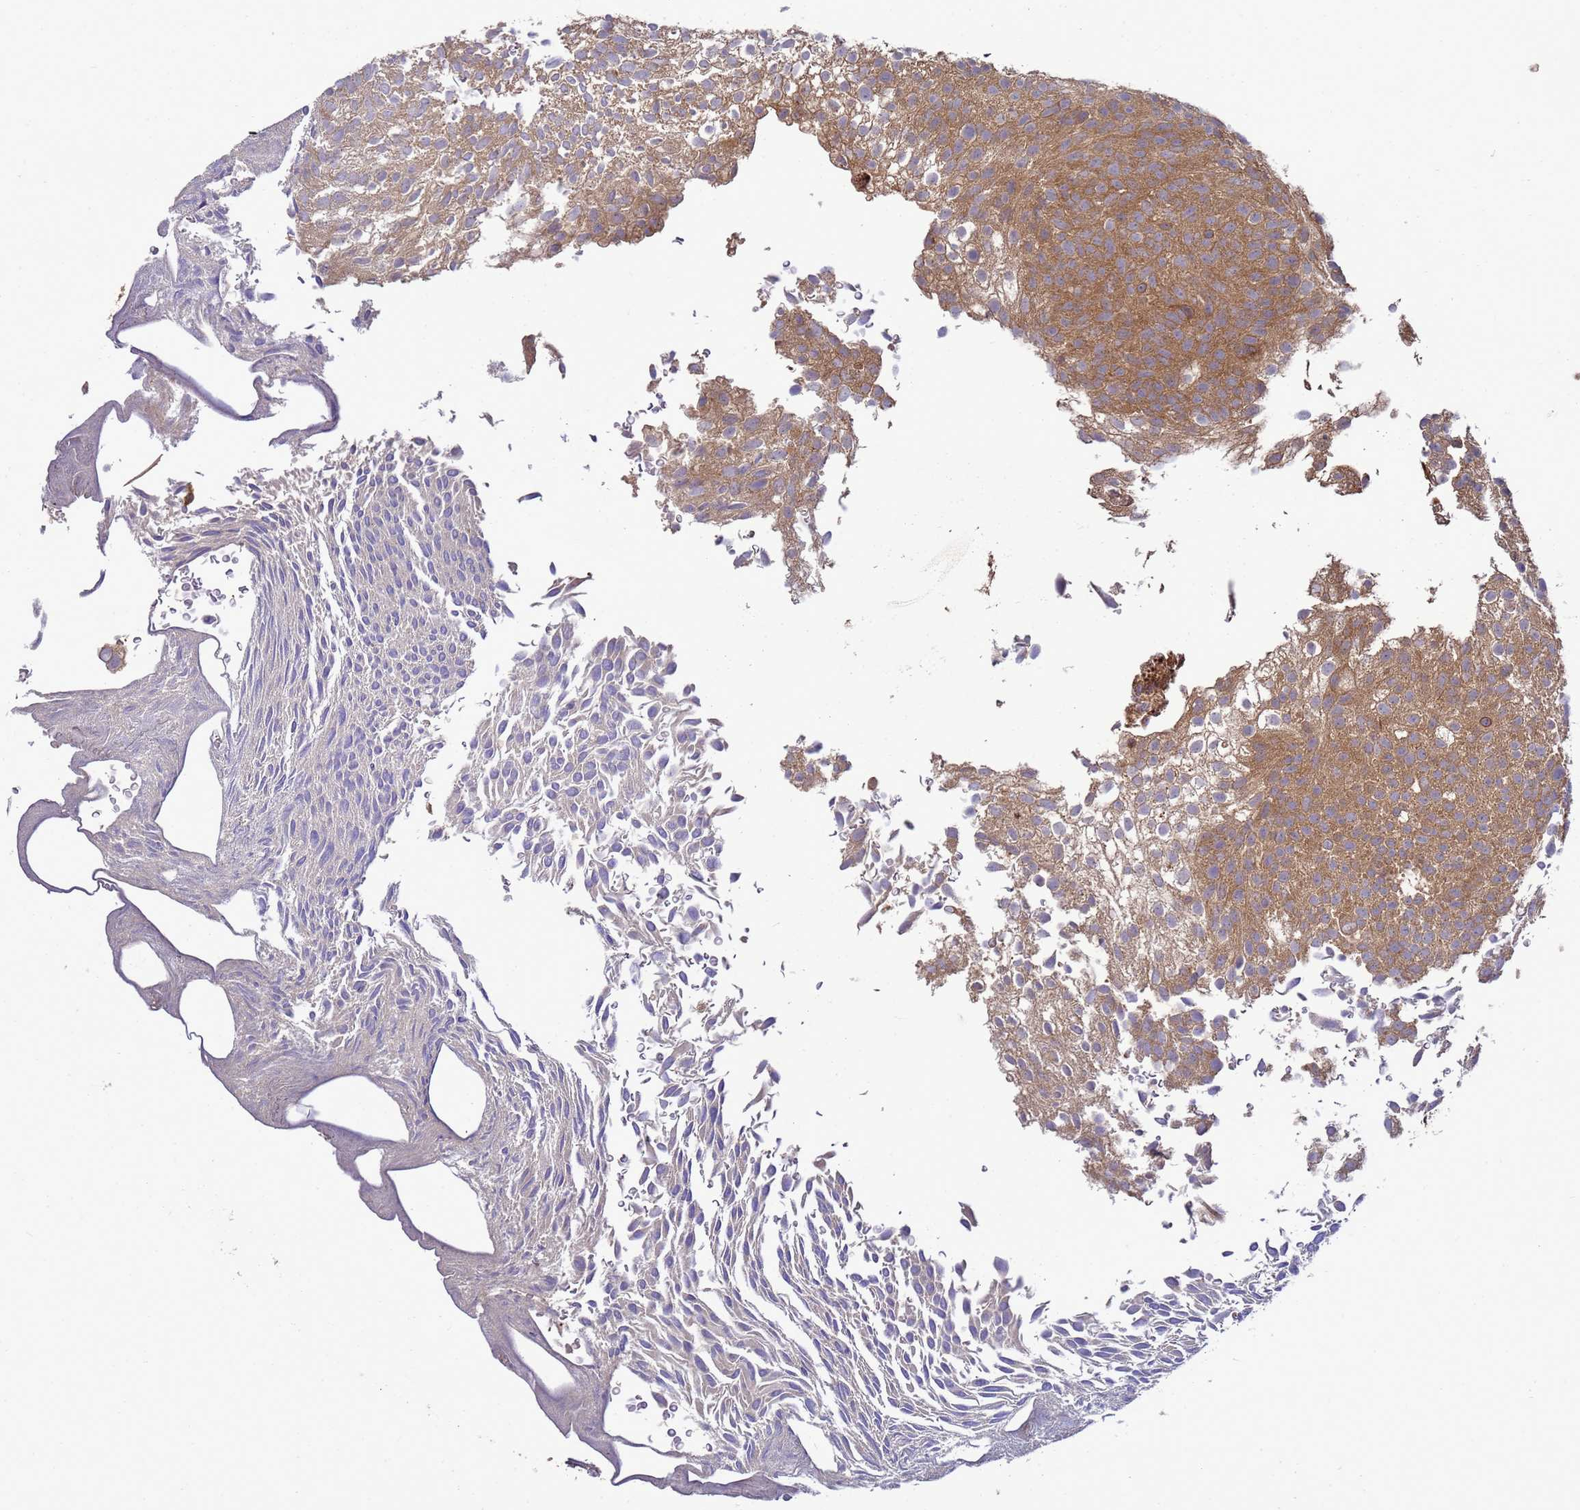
{"staining": {"intensity": "moderate", "quantity": ">75%", "location": "cytoplasmic/membranous"}, "tissue": "urothelial cancer", "cell_type": "Tumor cells", "image_type": "cancer", "snomed": [{"axis": "morphology", "description": "Urothelial carcinoma, Low grade"}, {"axis": "topography", "description": "Urinary bladder"}], "caption": "Moderate cytoplasmic/membranous protein staining is appreciated in about >75% of tumor cells in urothelial cancer.", "gene": "CNOT1", "patient": {"sex": "male", "age": 78}}